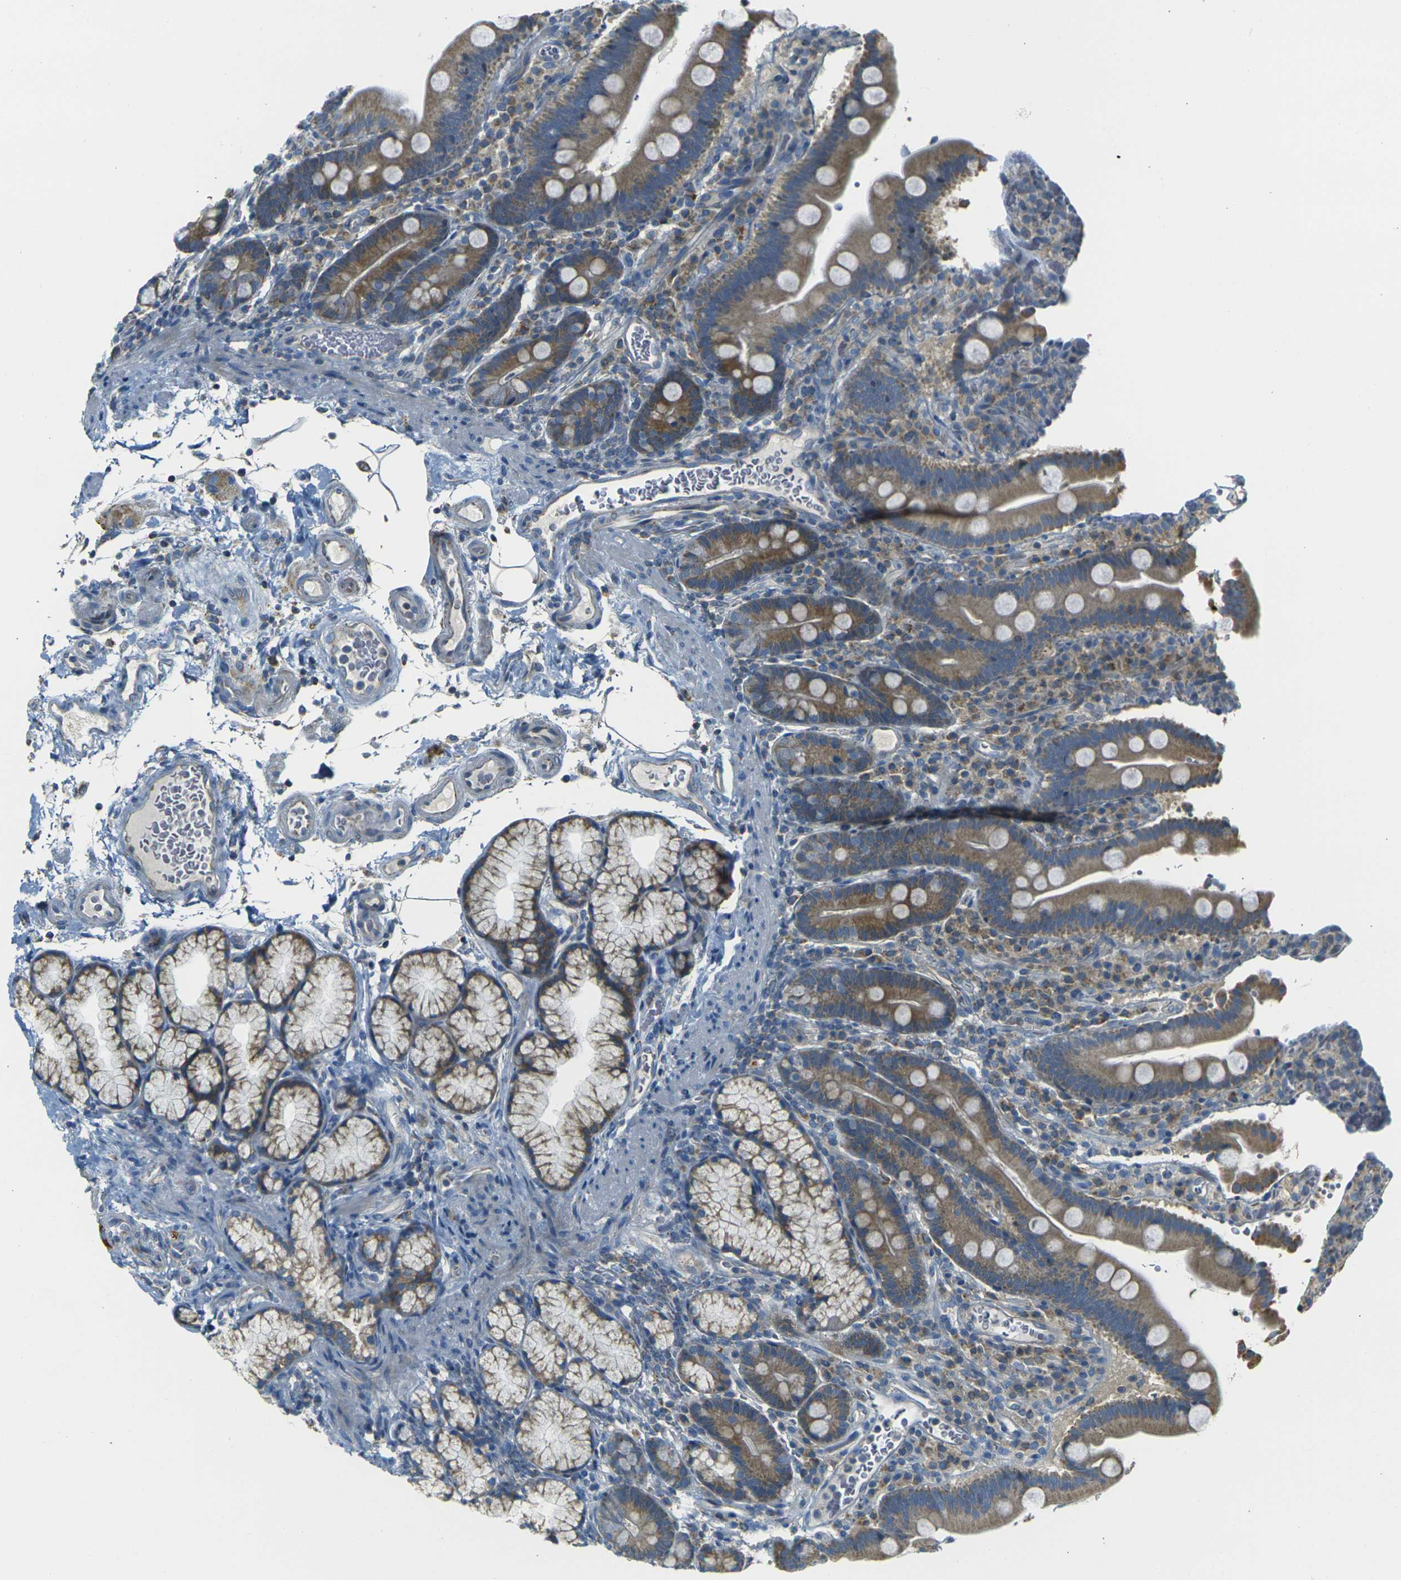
{"staining": {"intensity": "strong", "quantity": ">75%", "location": "cytoplasmic/membranous"}, "tissue": "duodenum", "cell_type": "Glandular cells", "image_type": "normal", "snomed": [{"axis": "morphology", "description": "Normal tissue, NOS"}, {"axis": "topography", "description": "Small intestine, NOS"}], "caption": "Brown immunohistochemical staining in normal human duodenum displays strong cytoplasmic/membranous expression in about >75% of glandular cells.", "gene": "PARD6B", "patient": {"sex": "female", "age": 71}}